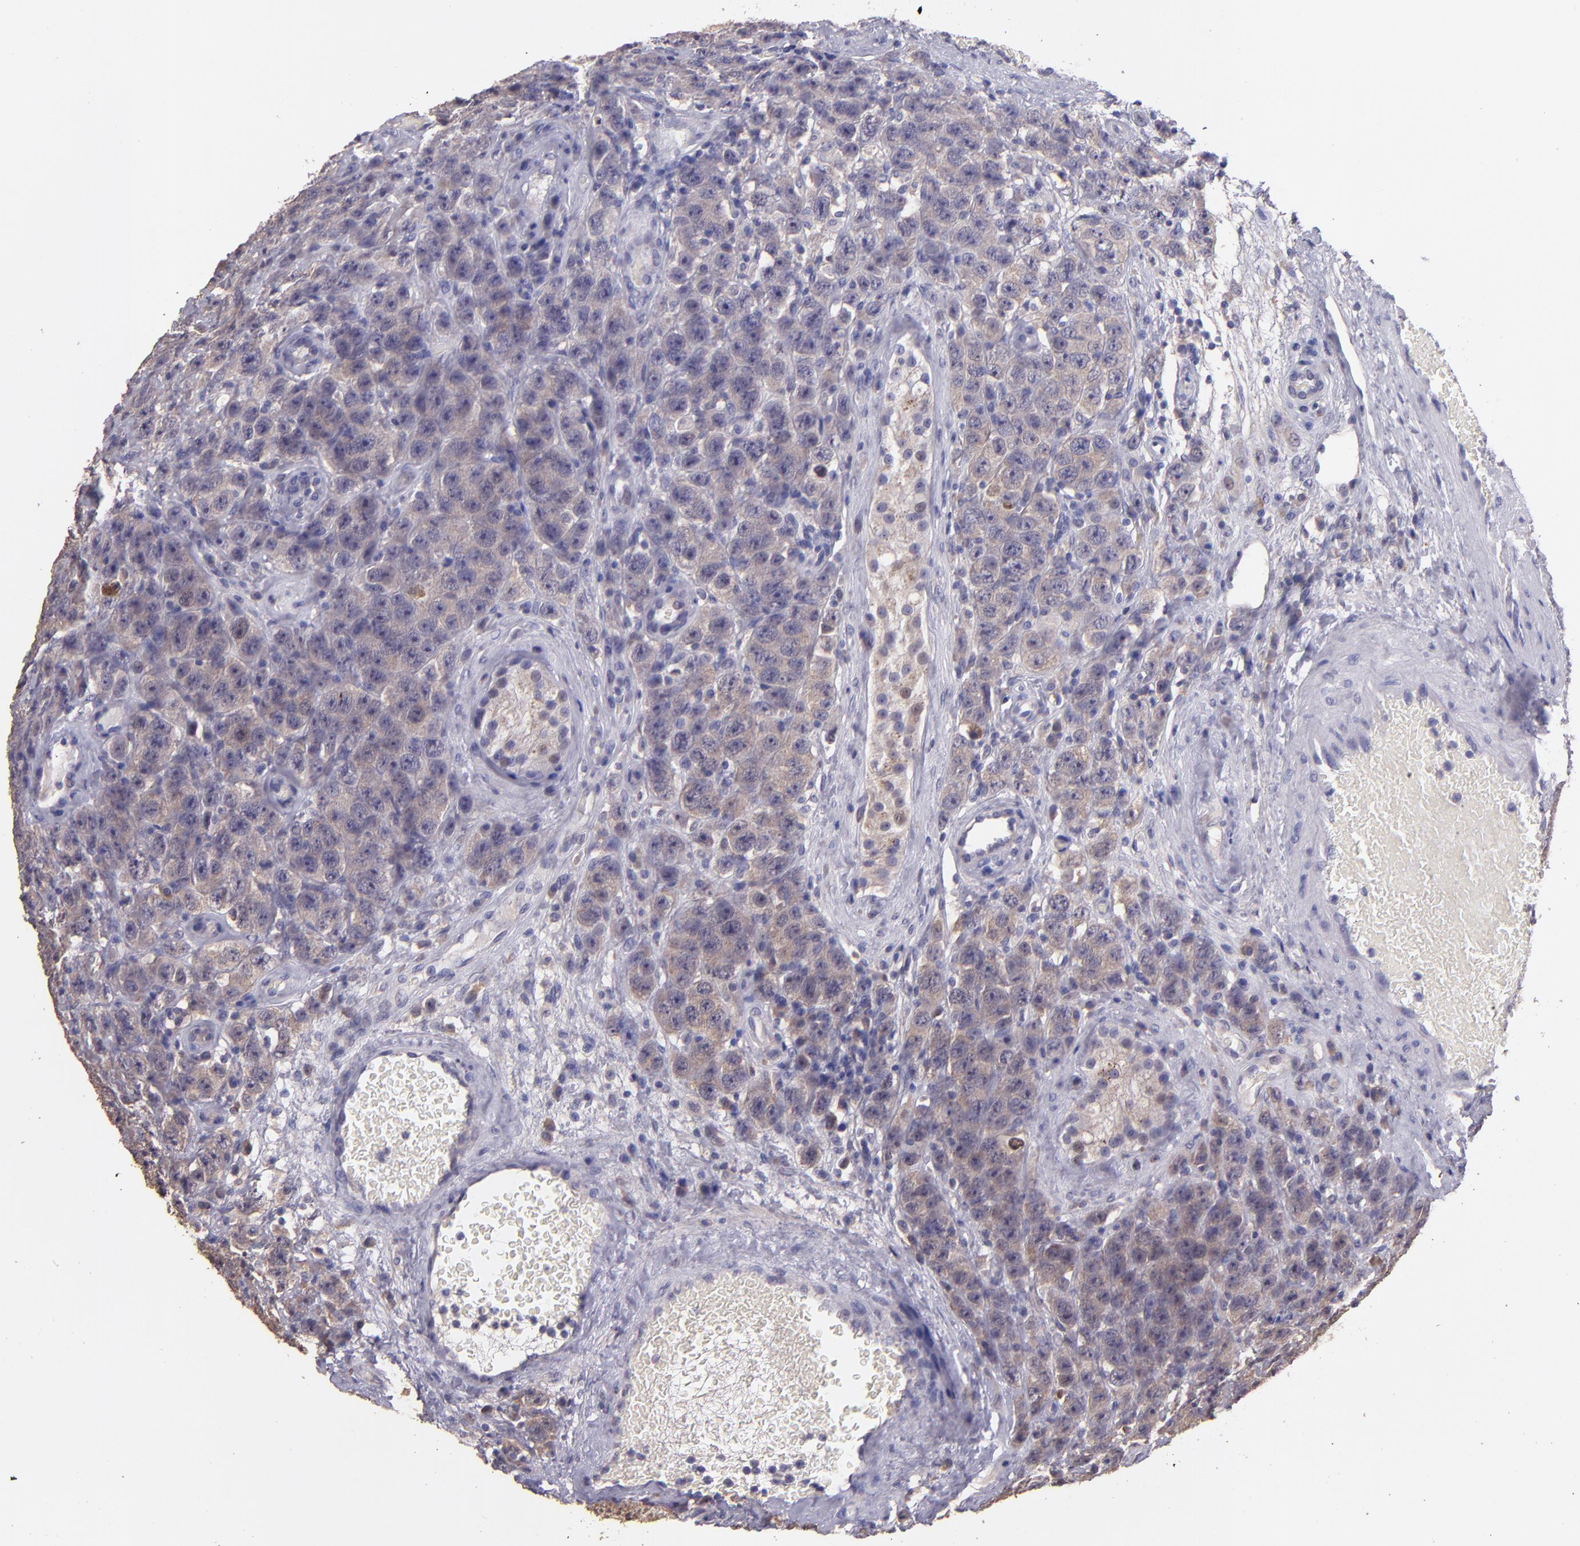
{"staining": {"intensity": "weak", "quantity": ">75%", "location": "cytoplasmic/membranous"}, "tissue": "testis cancer", "cell_type": "Tumor cells", "image_type": "cancer", "snomed": [{"axis": "morphology", "description": "Seminoma, NOS"}, {"axis": "topography", "description": "Testis"}], "caption": "A brown stain labels weak cytoplasmic/membranous staining of a protein in seminoma (testis) tumor cells.", "gene": "PAPPA", "patient": {"sex": "male", "age": 52}}